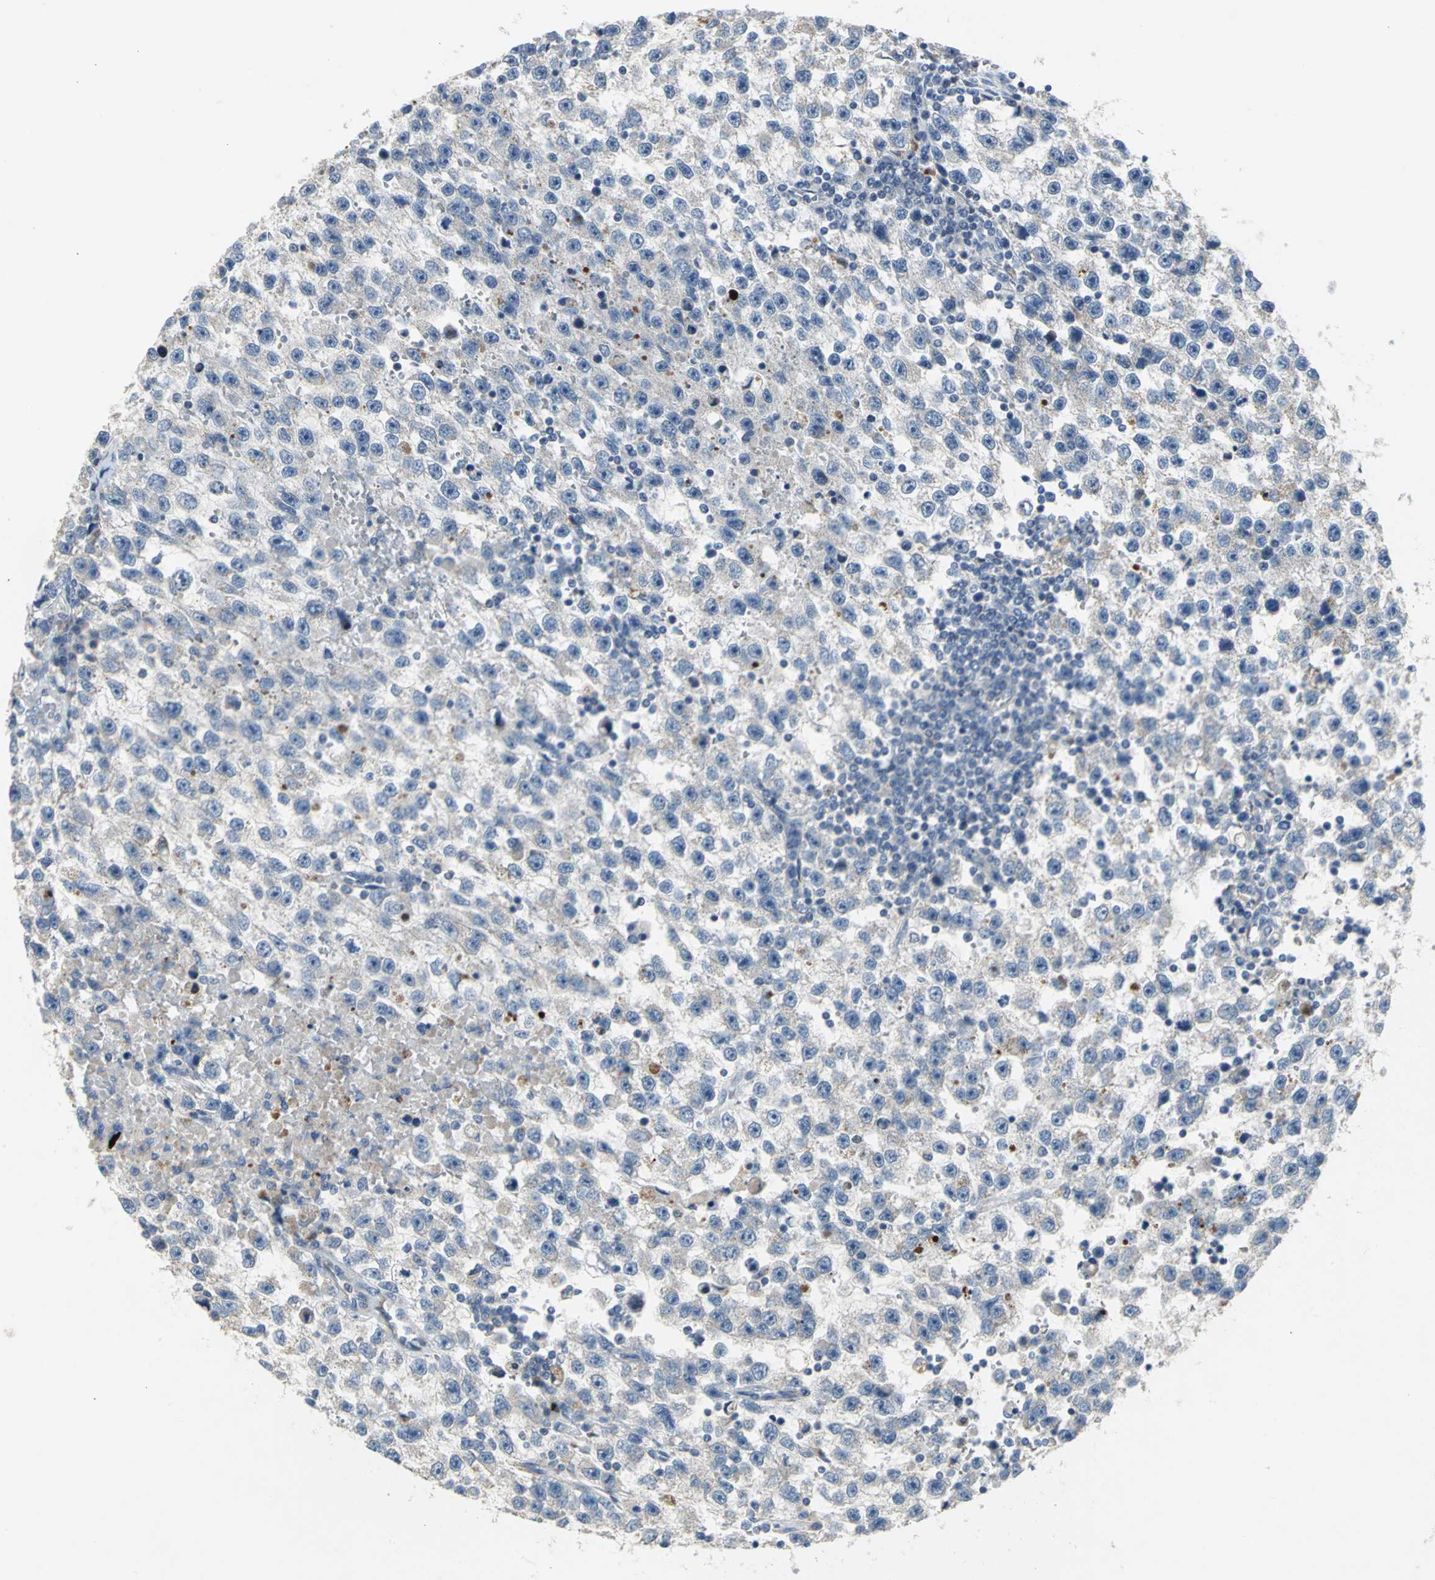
{"staining": {"intensity": "weak", "quantity": "<25%", "location": "cytoplasmic/membranous"}, "tissue": "testis cancer", "cell_type": "Tumor cells", "image_type": "cancer", "snomed": [{"axis": "morphology", "description": "Seminoma, NOS"}, {"axis": "topography", "description": "Testis"}], "caption": "The photomicrograph reveals no staining of tumor cells in seminoma (testis).", "gene": "SPPL2B", "patient": {"sex": "male", "age": 33}}